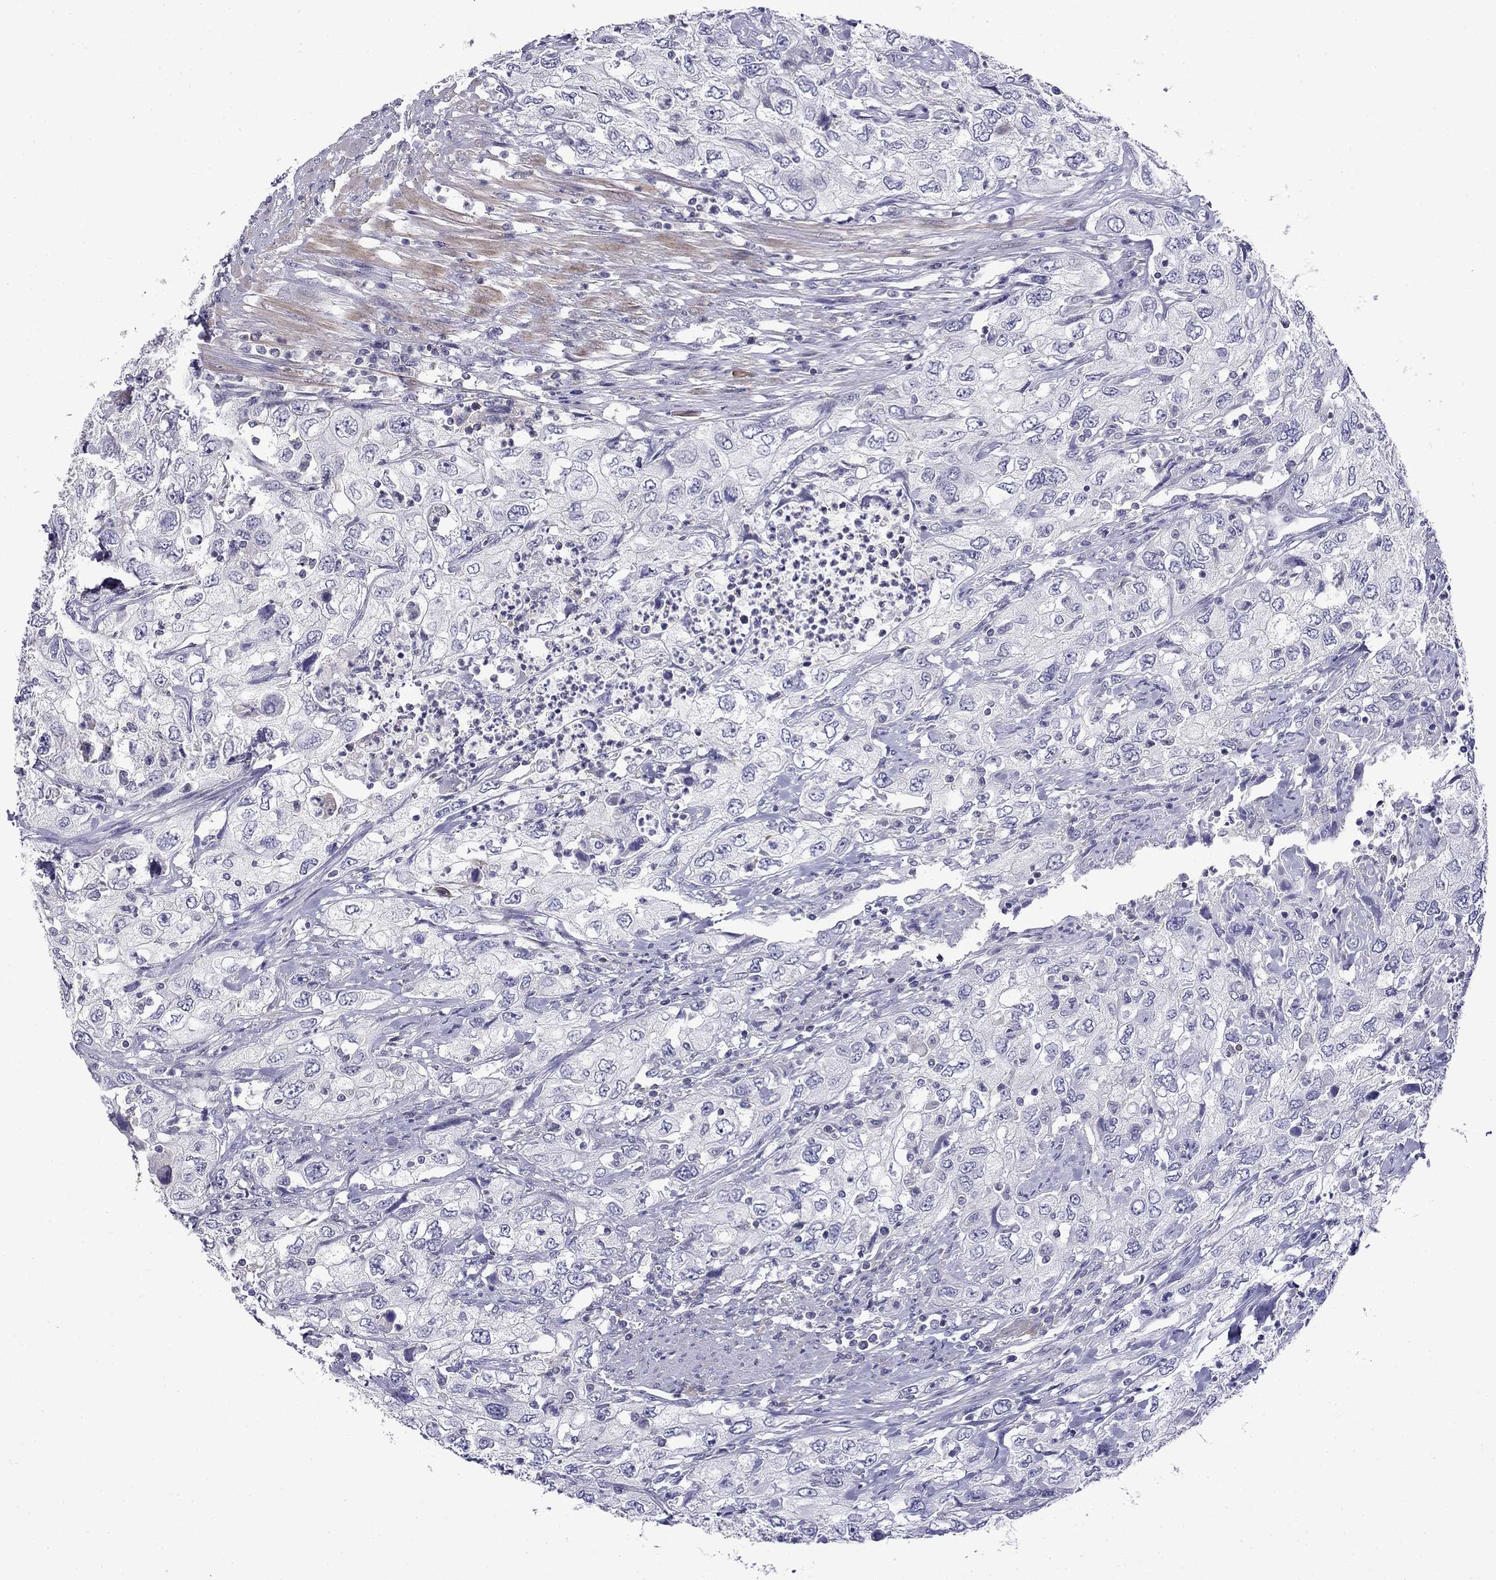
{"staining": {"intensity": "negative", "quantity": "none", "location": "none"}, "tissue": "urothelial cancer", "cell_type": "Tumor cells", "image_type": "cancer", "snomed": [{"axis": "morphology", "description": "Urothelial carcinoma, High grade"}, {"axis": "topography", "description": "Urinary bladder"}], "caption": "The micrograph exhibits no significant expression in tumor cells of urothelial cancer.", "gene": "PRR18", "patient": {"sex": "male", "age": 76}}